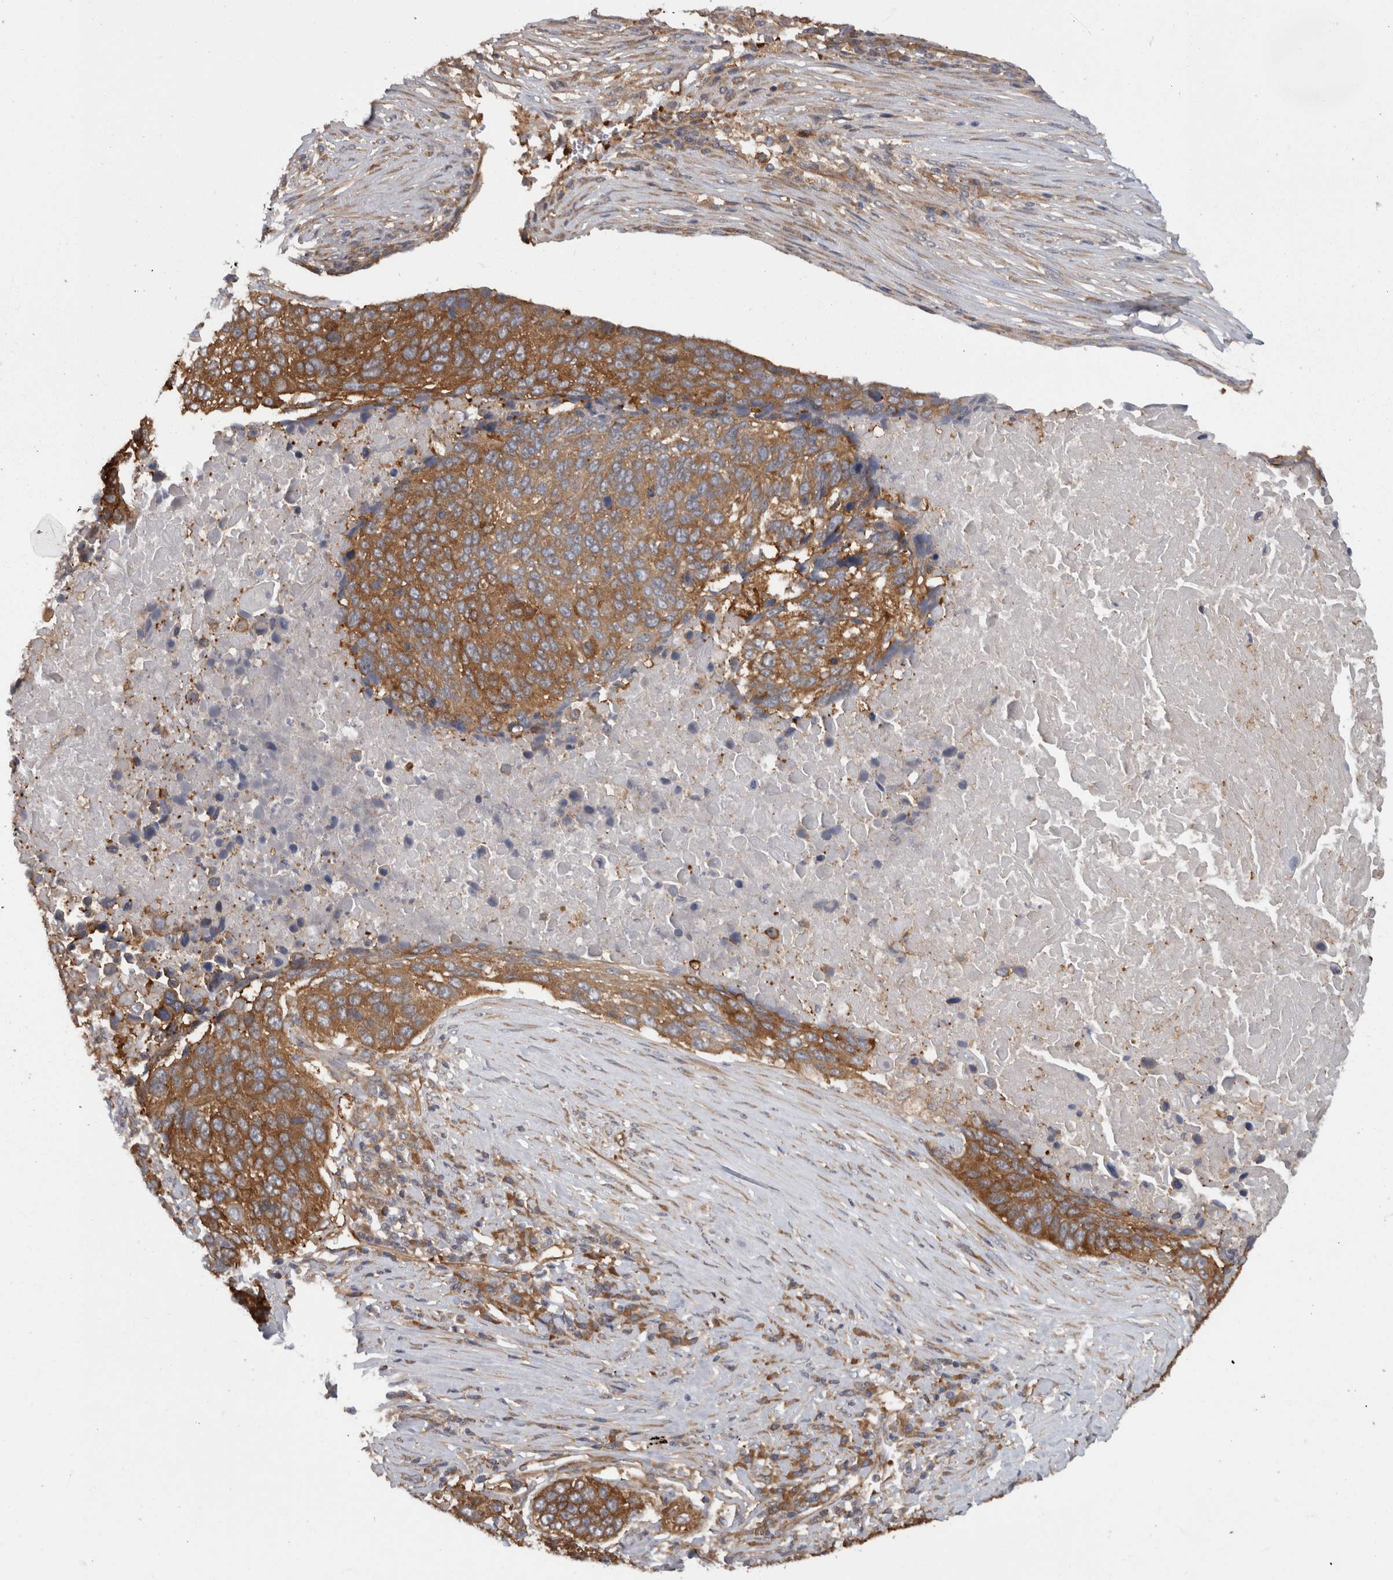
{"staining": {"intensity": "moderate", "quantity": ">75%", "location": "cytoplasmic/membranous"}, "tissue": "lung cancer", "cell_type": "Tumor cells", "image_type": "cancer", "snomed": [{"axis": "morphology", "description": "Squamous cell carcinoma, NOS"}, {"axis": "topography", "description": "Lung"}], "caption": "A photomicrograph showing moderate cytoplasmic/membranous staining in approximately >75% of tumor cells in lung cancer, as visualized by brown immunohistochemical staining.", "gene": "SMCR8", "patient": {"sex": "male", "age": 66}}